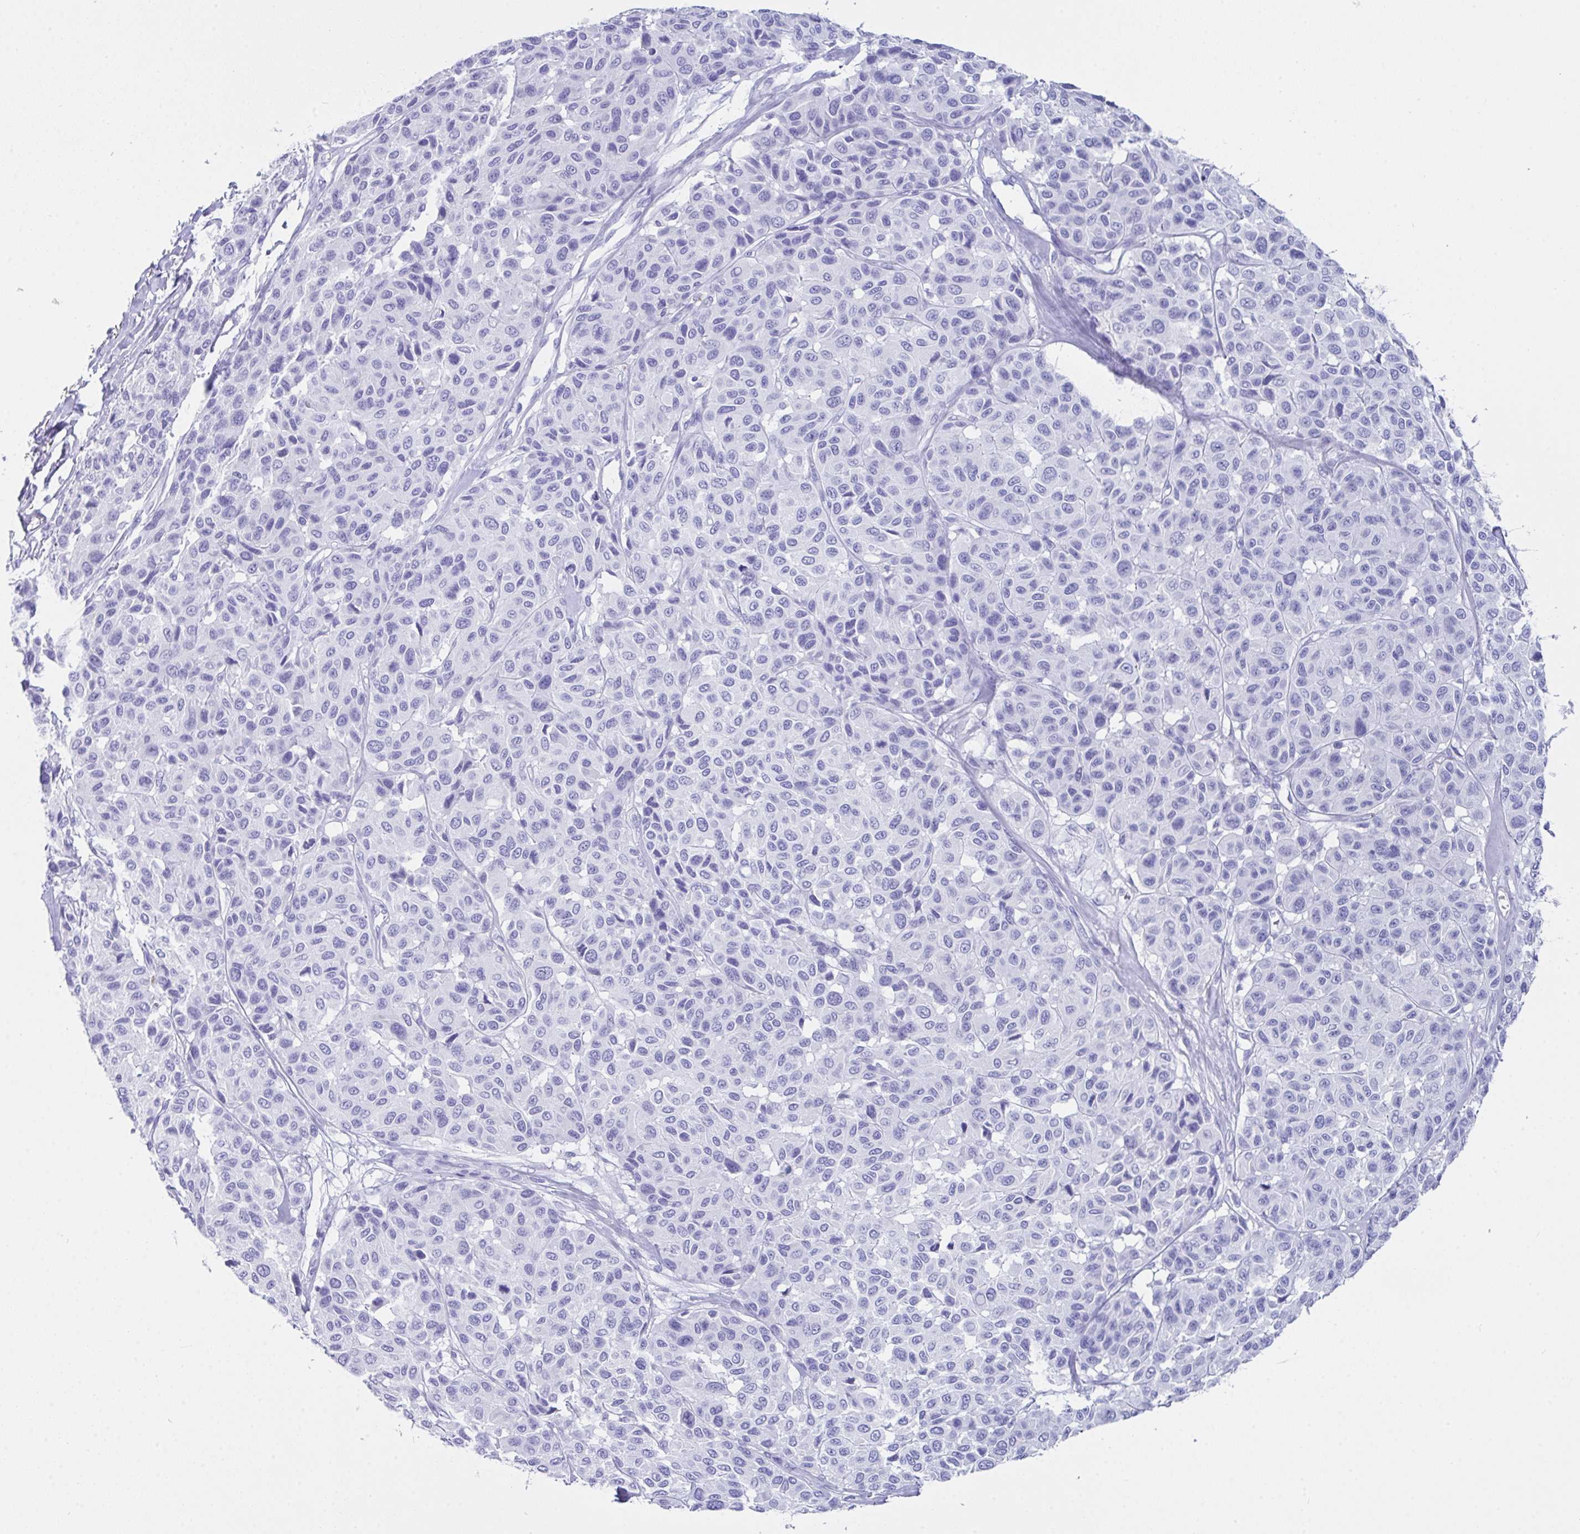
{"staining": {"intensity": "negative", "quantity": "none", "location": "none"}, "tissue": "melanoma", "cell_type": "Tumor cells", "image_type": "cancer", "snomed": [{"axis": "morphology", "description": "Malignant melanoma, NOS"}, {"axis": "topography", "description": "Skin"}], "caption": "A micrograph of melanoma stained for a protein shows no brown staining in tumor cells. (DAB IHC with hematoxylin counter stain).", "gene": "LGALS4", "patient": {"sex": "female", "age": 66}}